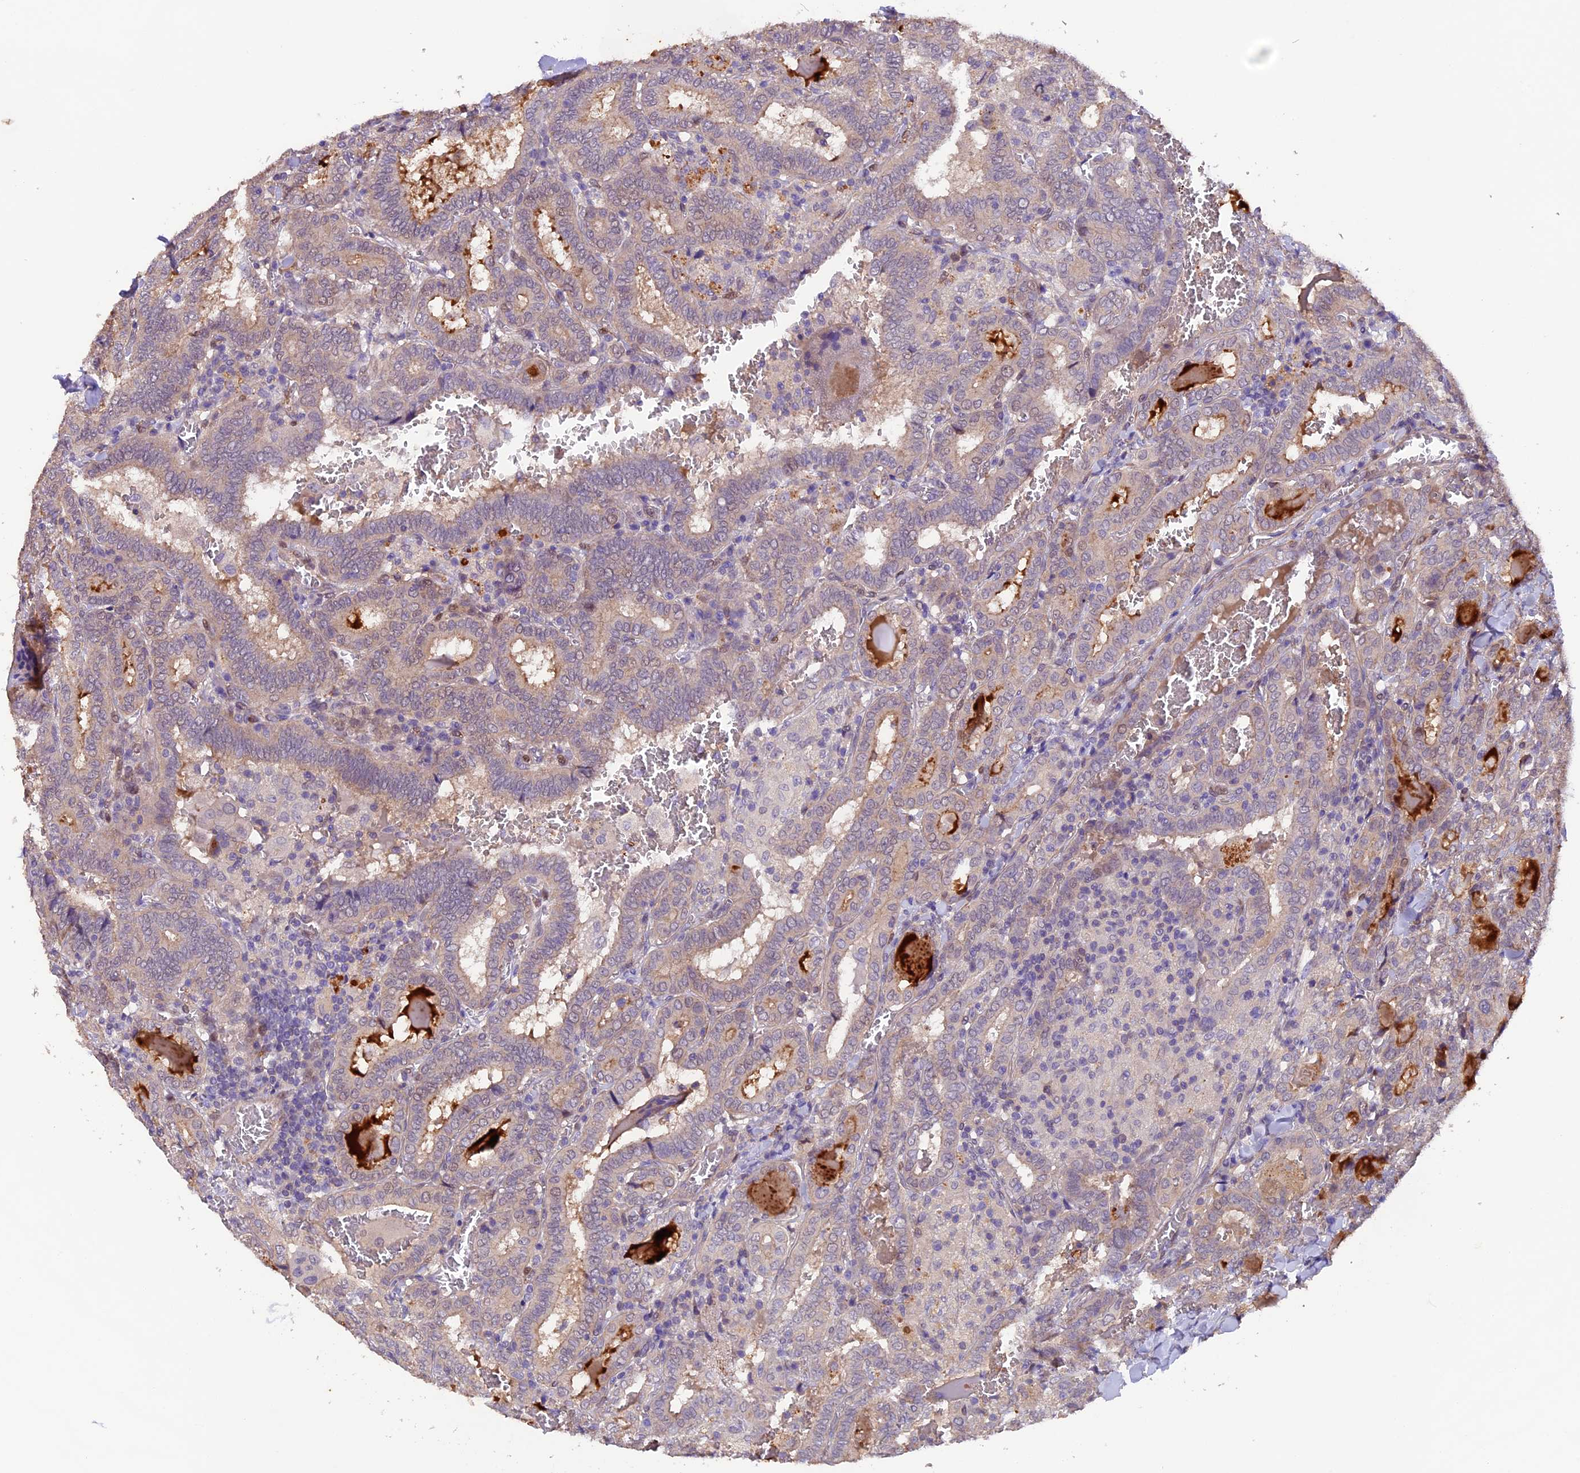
{"staining": {"intensity": "moderate", "quantity": "<25%", "location": "cytoplasmic/membranous"}, "tissue": "thyroid cancer", "cell_type": "Tumor cells", "image_type": "cancer", "snomed": [{"axis": "morphology", "description": "Papillary adenocarcinoma, NOS"}, {"axis": "topography", "description": "Thyroid gland"}], "caption": "Approximately <25% of tumor cells in human thyroid papillary adenocarcinoma exhibit moderate cytoplasmic/membranous protein staining as visualized by brown immunohistochemical staining.", "gene": "NCK2", "patient": {"sex": "female", "age": 72}}